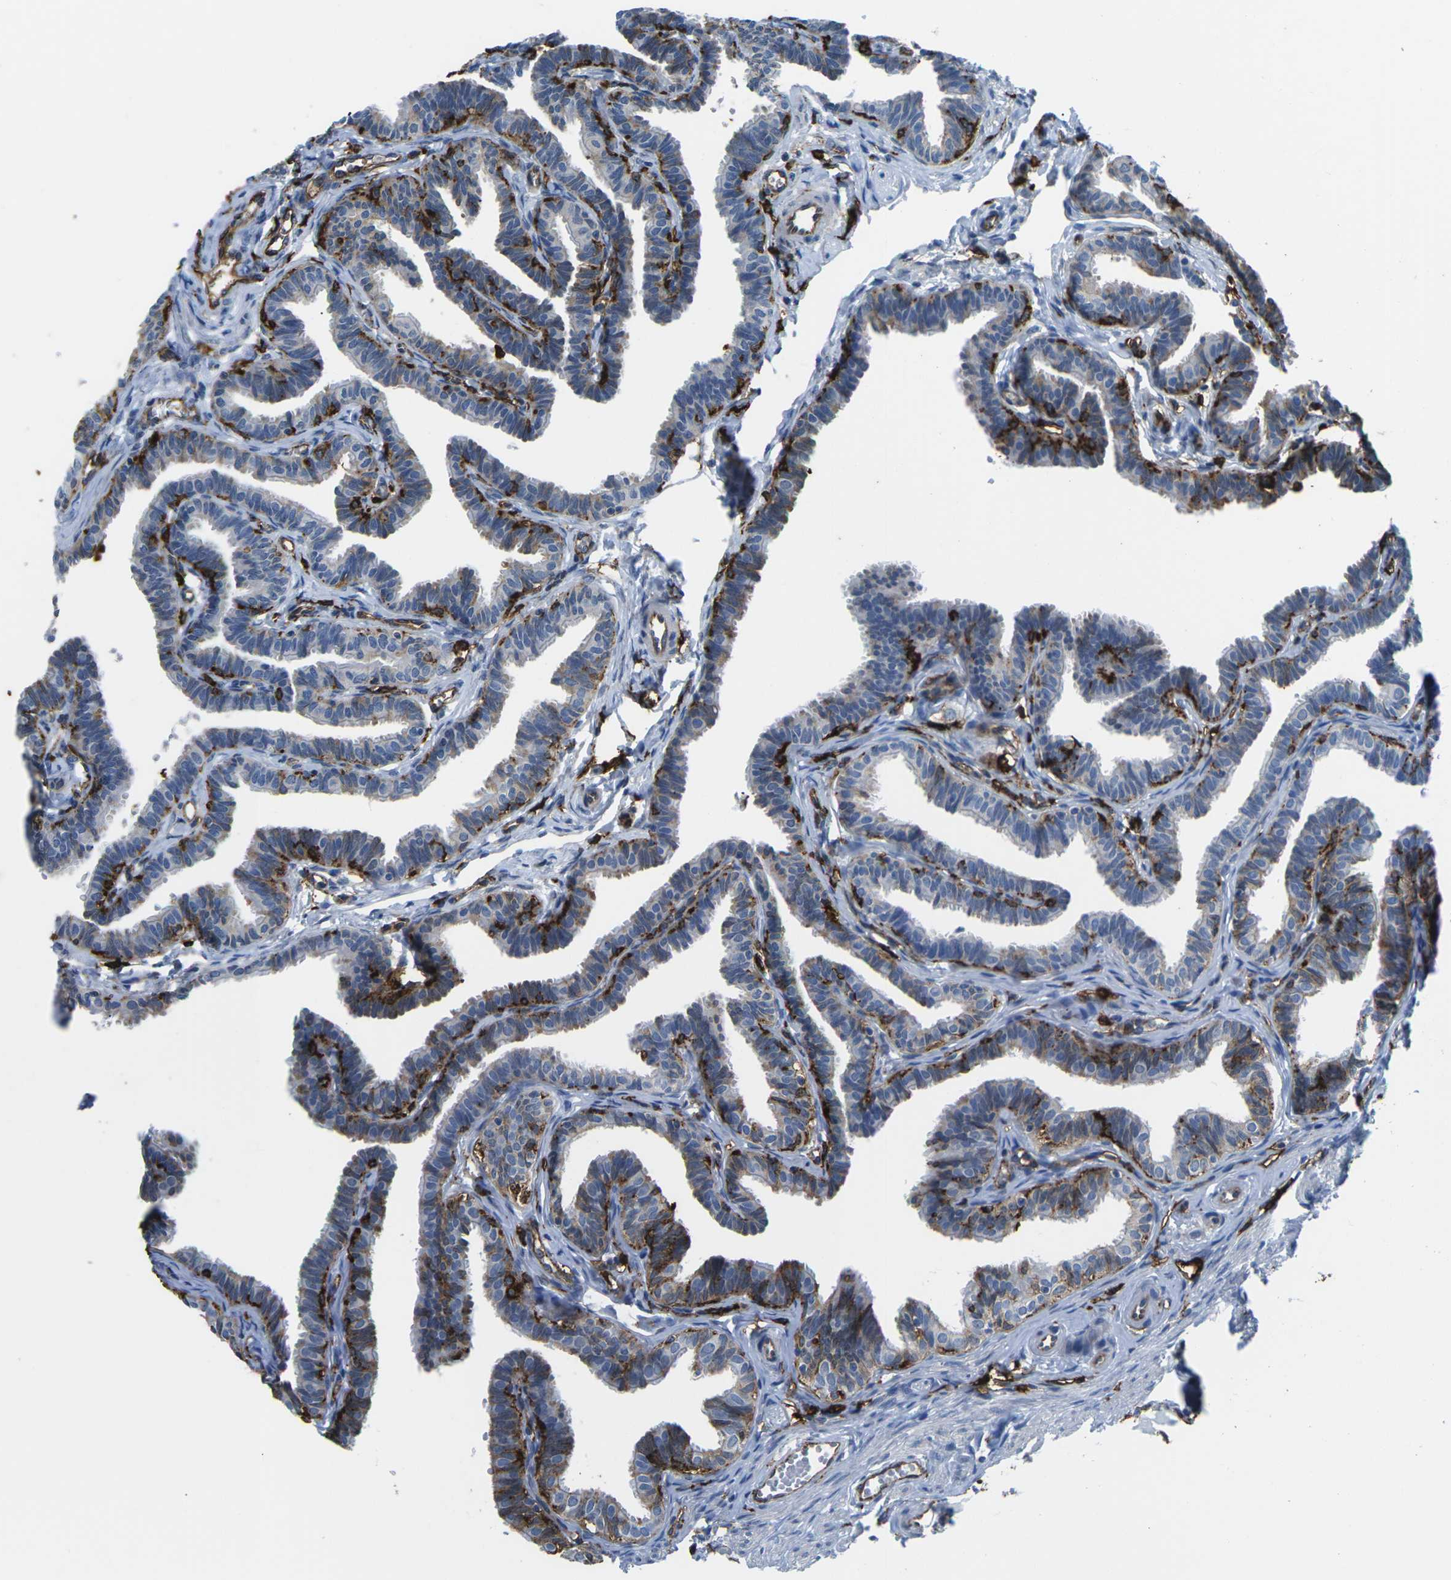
{"staining": {"intensity": "strong", "quantity": ">75%", "location": "cytoplasmic/membranous"}, "tissue": "fallopian tube", "cell_type": "Glandular cells", "image_type": "normal", "snomed": [{"axis": "morphology", "description": "Normal tissue, NOS"}, {"axis": "topography", "description": "Fallopian tube"}, {"axis": "topography", "description": "Ovary"}], "caption": "A micrograph showing strong cytoplasmic/membranous expression in approximately >75% of glandular cells in benign fallopian tube, as visualized by brown immunohistochemical staining.", "gene": "PTPN1", "patient": {"sex": "female", "age": 23}}